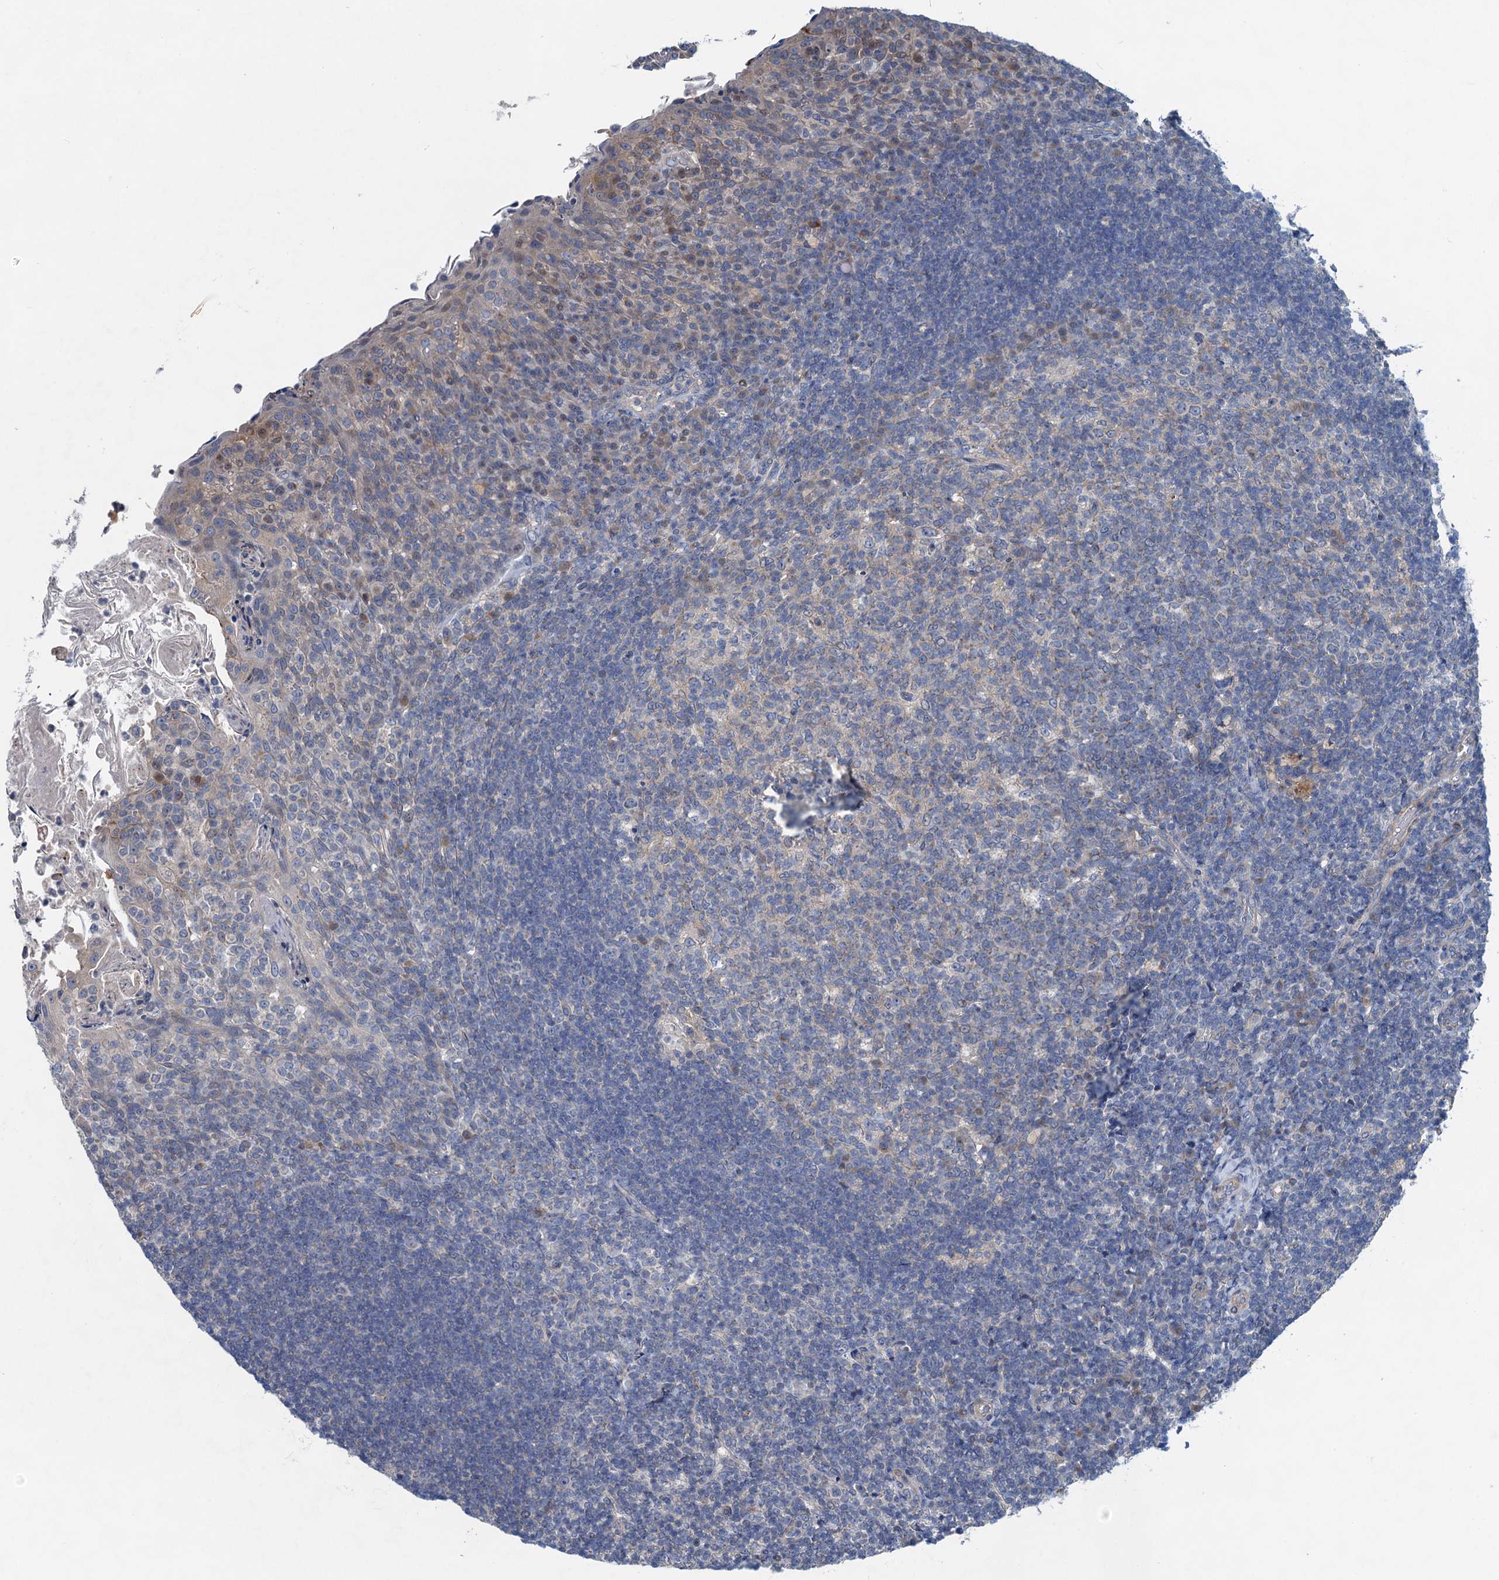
{"staining": {"intensity": "negative", "quantity": "none", "location": "none"}, "tissue": "tonsil", "cell_type": "Germinal center cells", "image_type": "normal", "snomed": [{"axis": "morphology", "description": "Normal tissue, NOS"}, {"axis": "topography", "description": "Tonsil"}], "caption": "DAB immunohistochemical staining of normal tonsil displays no significant staining in germinal center cells.", "gene": "NBEA", "patient": {"sex": "female", "age": 10}}